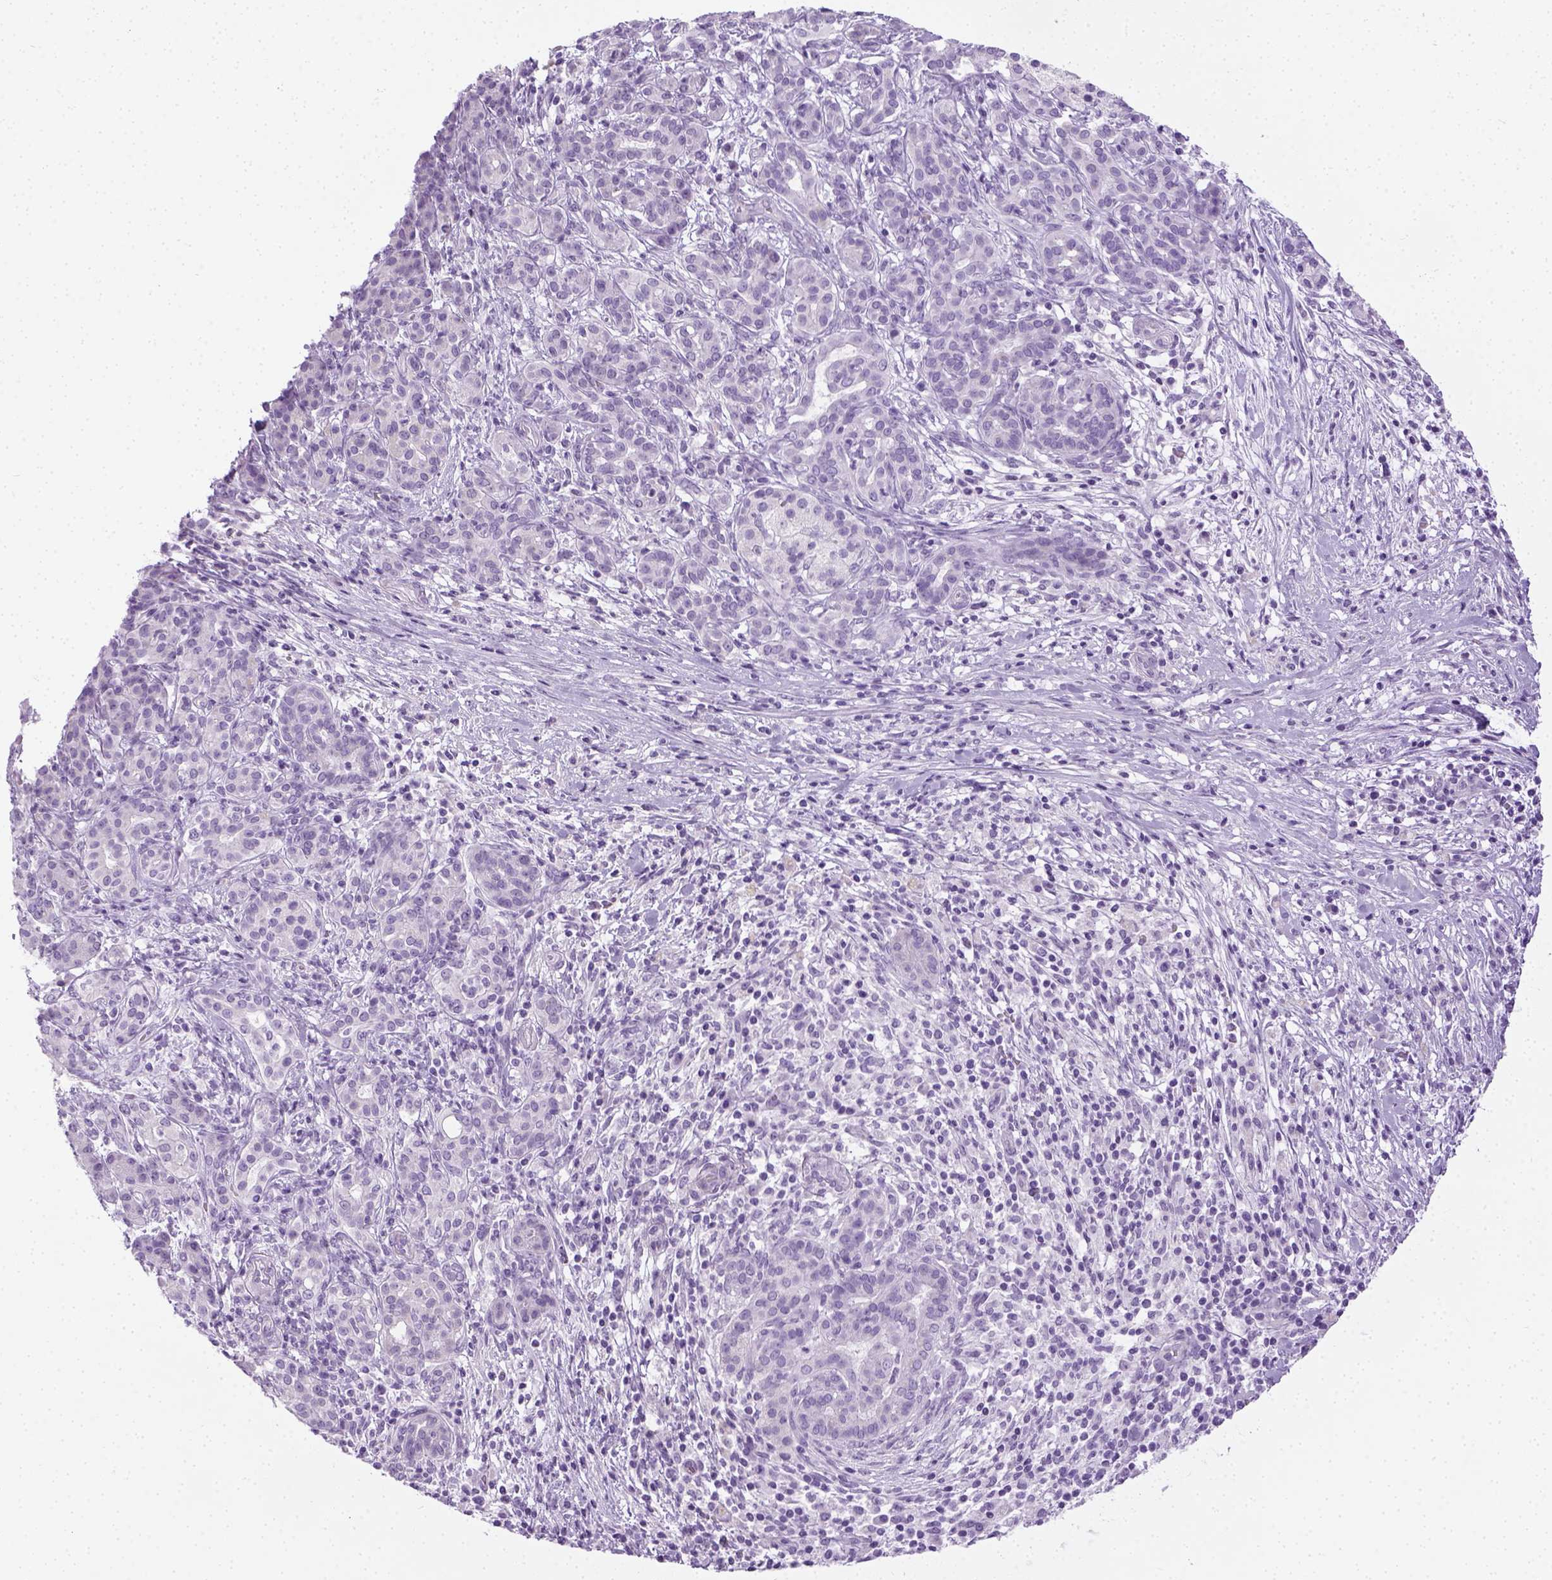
{"staining": {"intensity": "negative", "quantity": "none", "location": "none"}, "tissue": "pancreatic cancer", "cell_type": "Tumor cells", "image_type": "cancer", "snomed": [{"axis": "morphology", "description": "Adenocarcinoma, NOS"}, {"axis": "topography", "description": "Pancreas"}], "caption": "The histopathology image exhibits no staining of tumor cells in pancreatic adenocarcinoma.", "gene": "LGSN", "patient": {"sex": "male", "age": 44}}